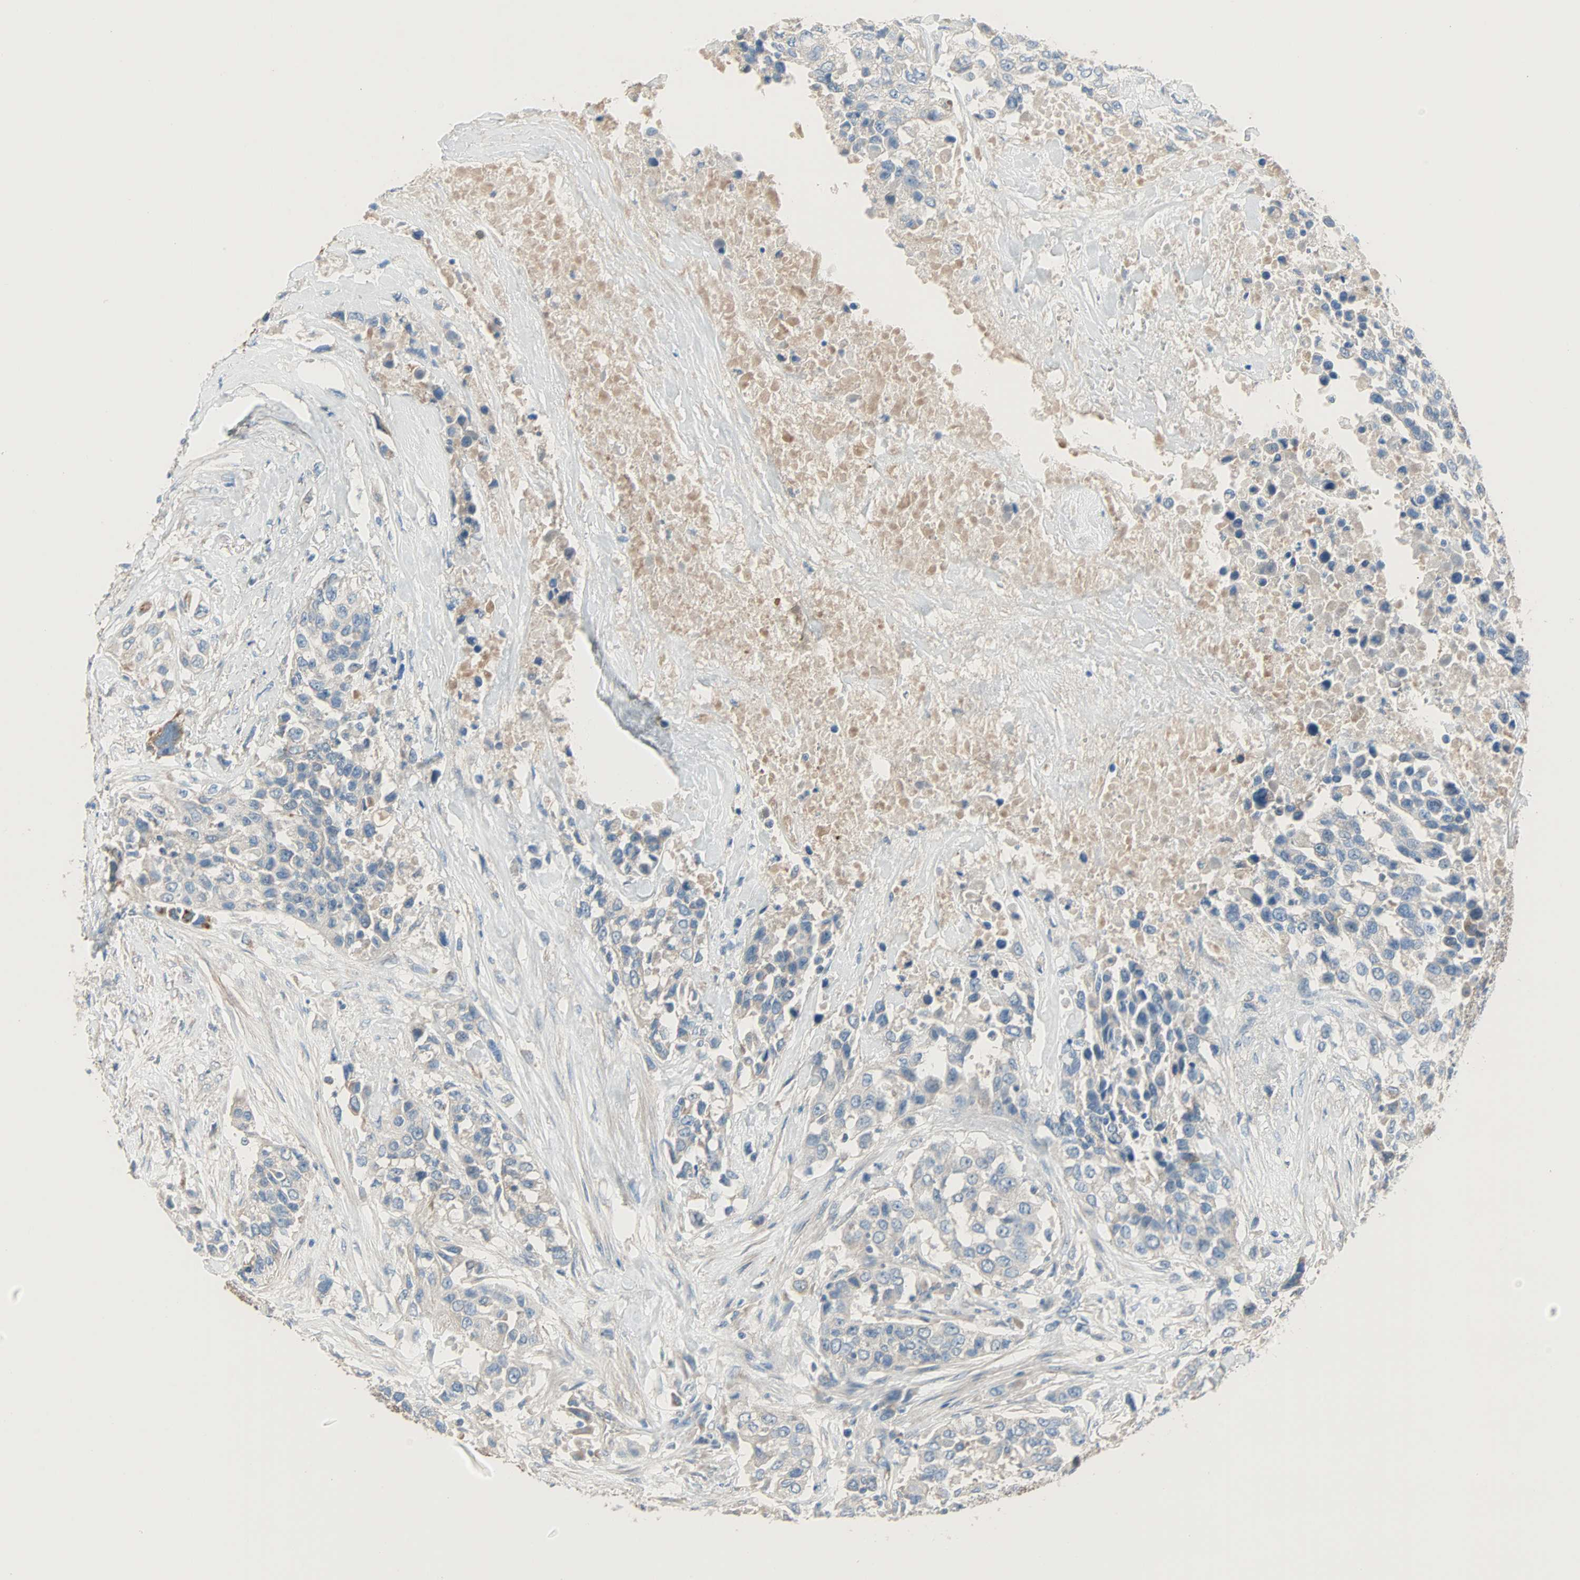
{"staining": {"intensity": "negative", "quantity": "none", "location": "none"}, "tissue": "urothelial cancer", "cell_type": "Tumor cells", "image_type": "cancer", "snomed": [{"axis": "morphology", "description": "Urothelial carcinoma, High grade"}, {"axis": "topography", "description": "Urinary bladder"}], "caption": "DAB (3,3'-diaminobenzidine) immunohistochemical staining of human urothelial cancer shows no significant staining in tumor cells.", "gene": "ACVRL1", "patient": {"sex": "female", "age": 80}}